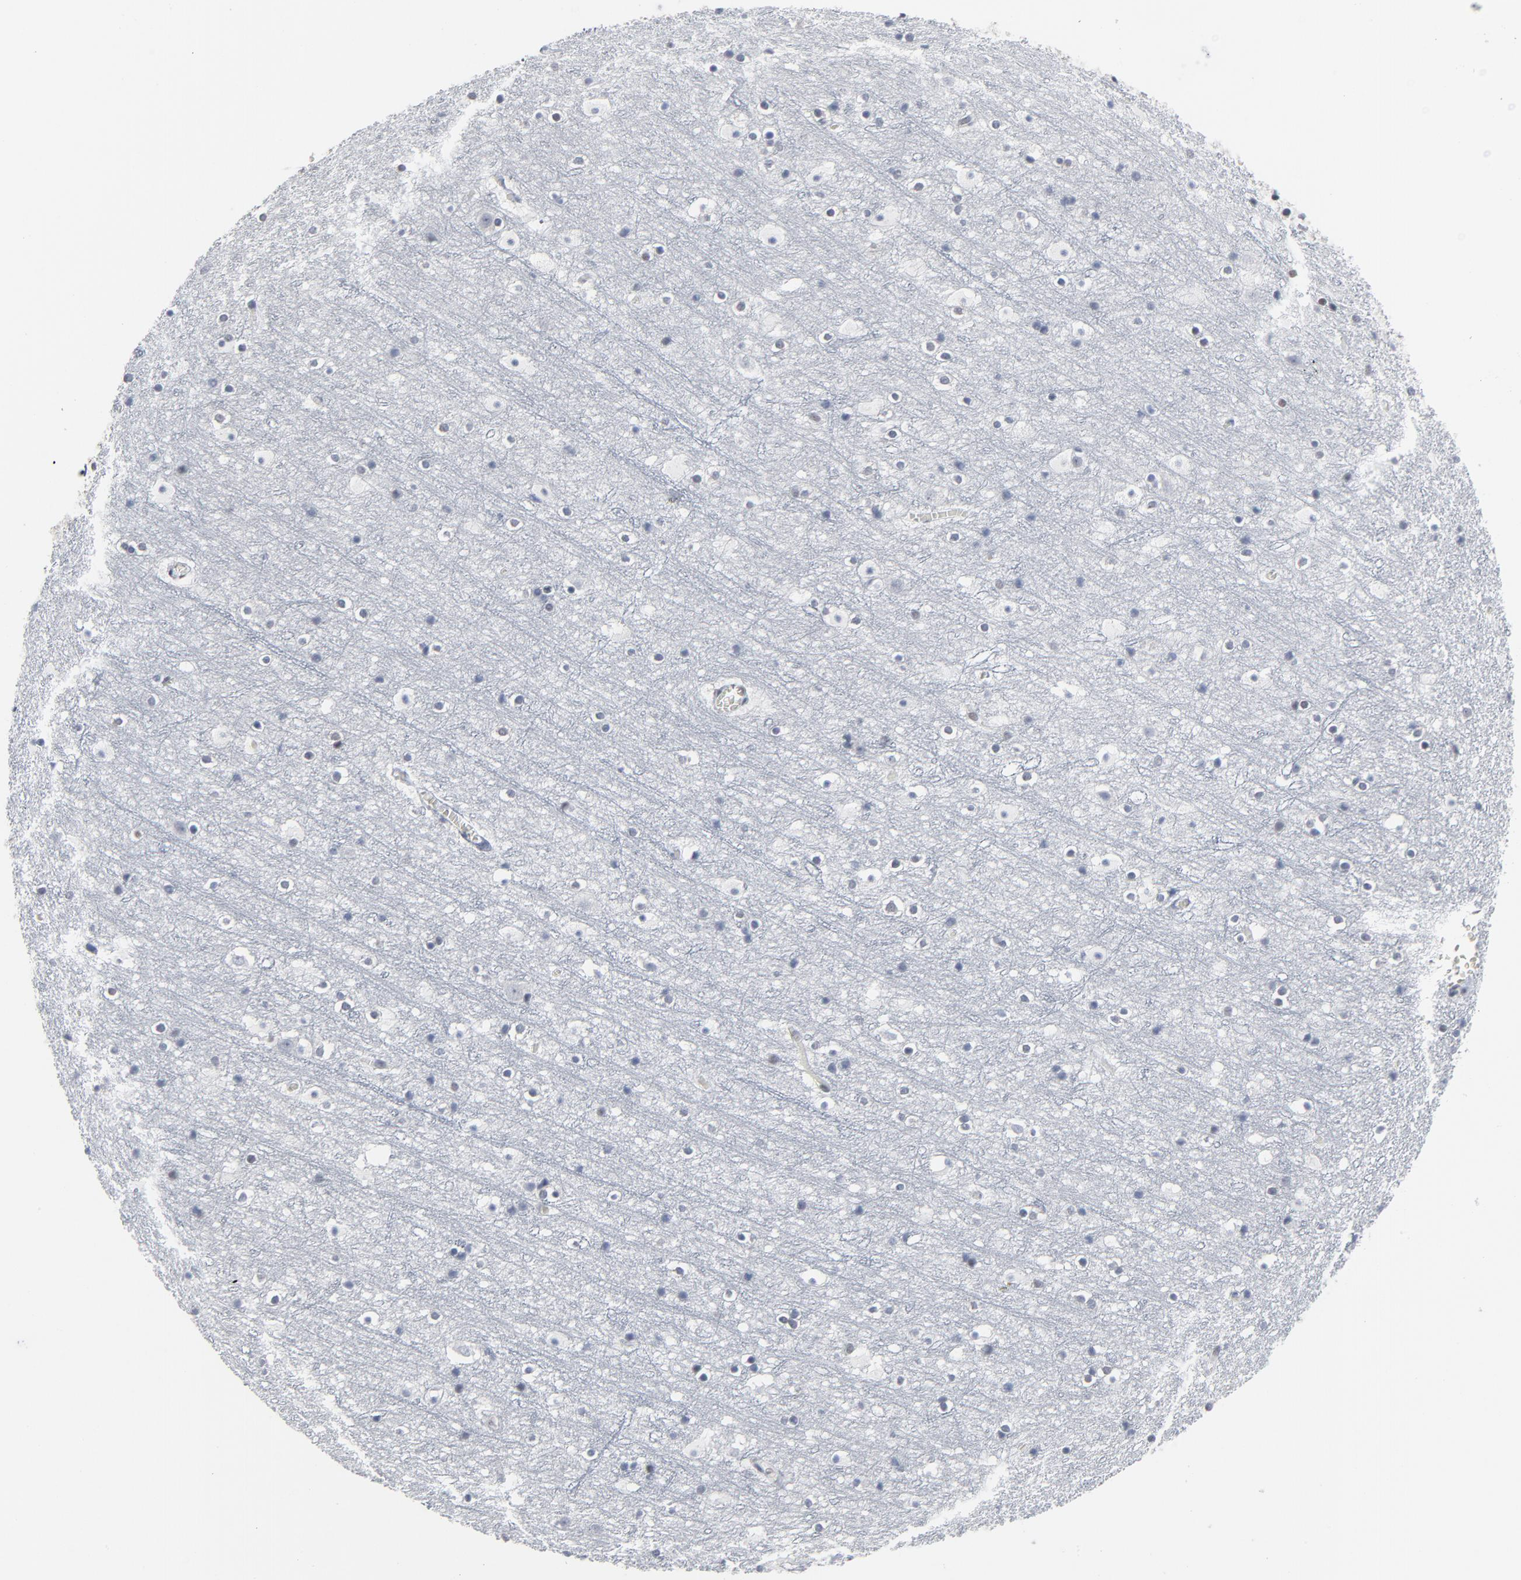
{"staining": {"intensity": "negative", "quantity": "none", "location": "none"}, "tissue": "cerebral cortex", "cell_type": "Endothelial cells", "image_type": "normal", "snomed": [{"axis": "morphology", "description": "Normal tissue, NOS"}, {"axis": "topography", "description": "Cerebral cortex"}], "caption": "Photomicrograph shows no significant protein staining in endothelial cells of unremarkable cerebral cortex. (DAB IHC visualized using brightfield microscopy, high magnification).", "gene": "ATF7", "patient": {"sex": "male", "age": 45}}